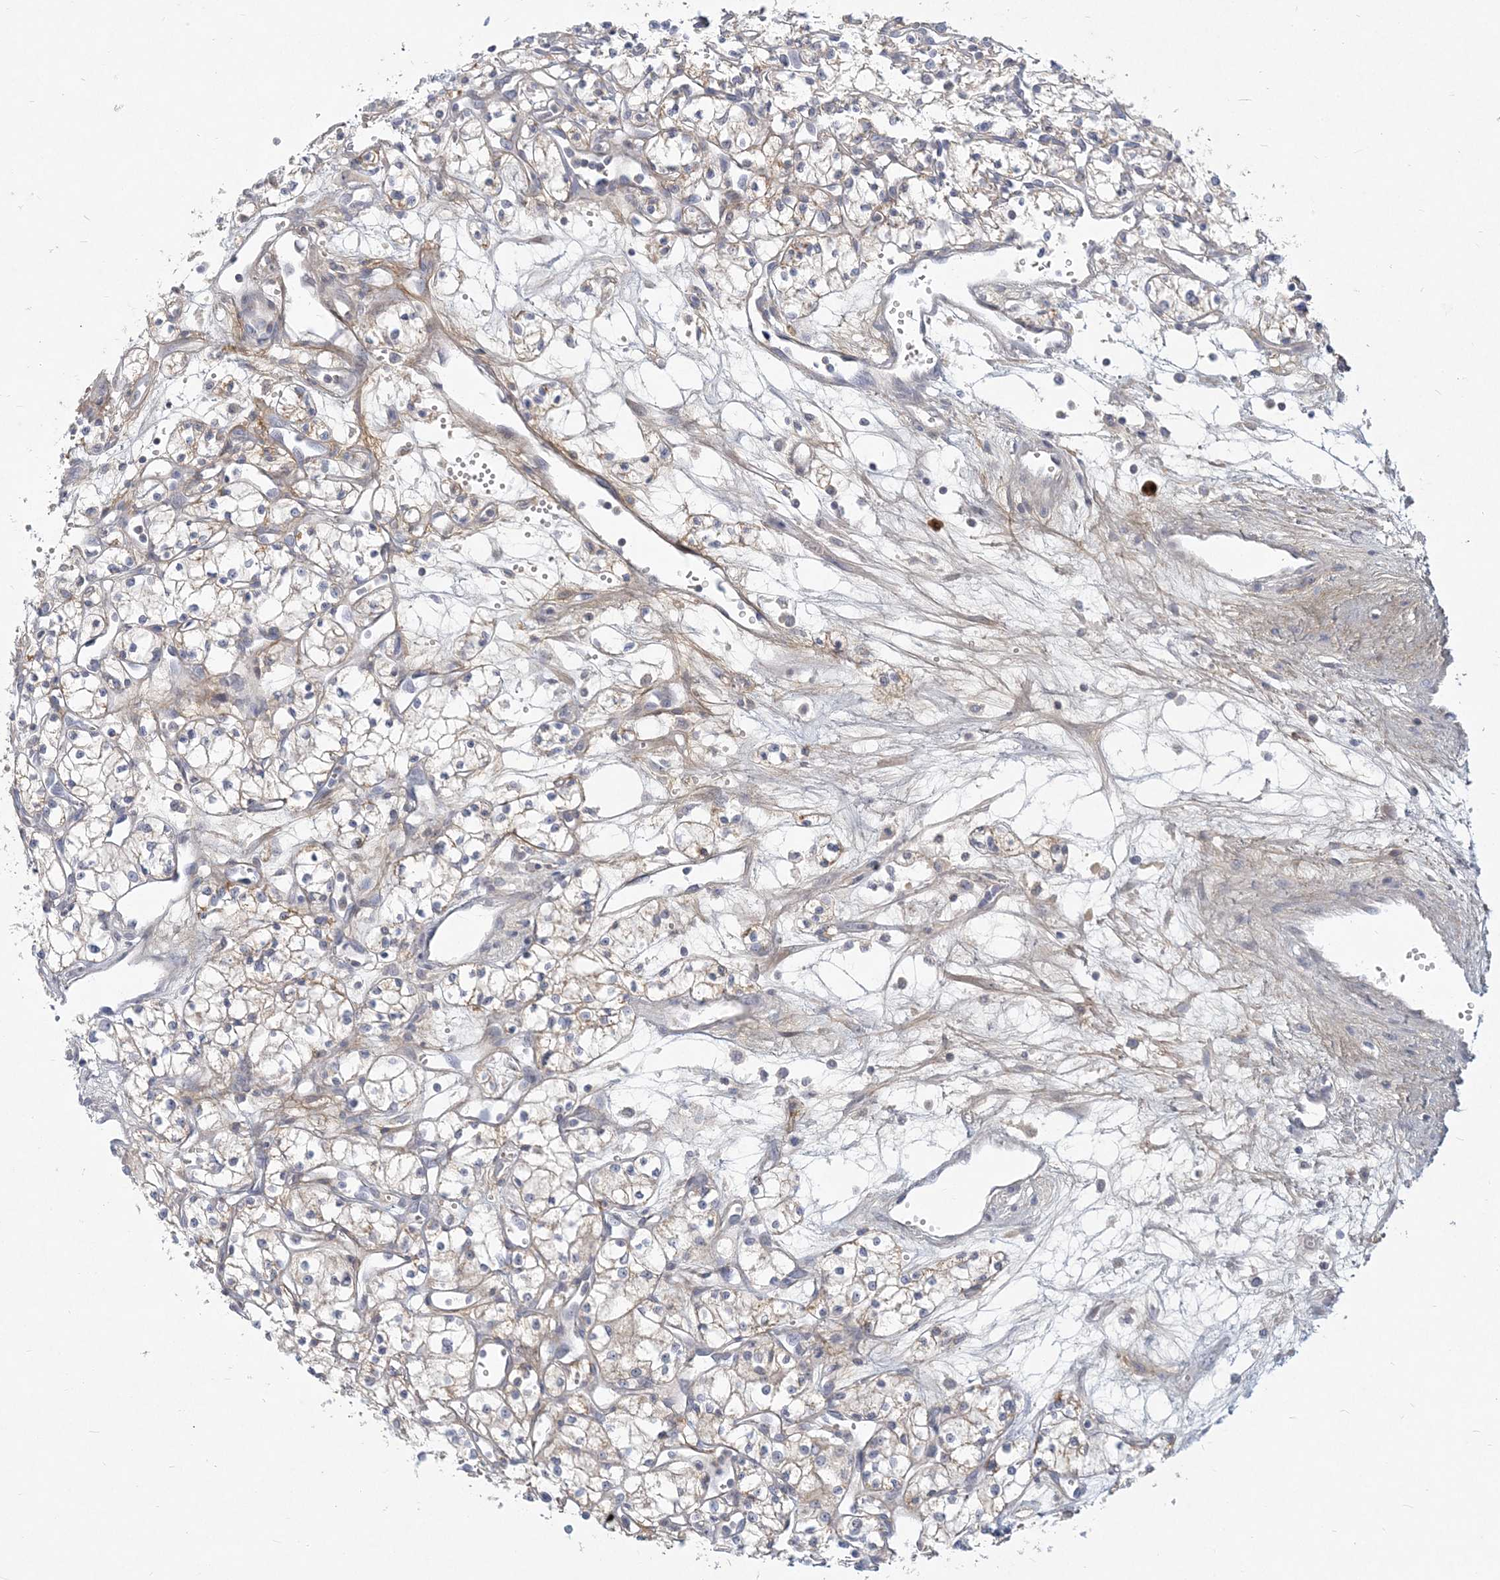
{"staining": {"intensity": "weak", "quantity": "<25%", "location": "cytoplasmic/membranous"}, "tissue": "renal cancer", "cell_type": "Tumor cells", "image_type": "cancer", "snomed": [{"axis": "morphology", "description": "Adenocarcinoma, NOS"}, {"axis": "topography", "description": "Kidney"}], "caption": "Adenocarcinoma (renal) was stained to show a protein in brown. There is no significant staining in tumor cells.", "gene": "GMPPA", "patient": {"sex": "male", "age": 59}}